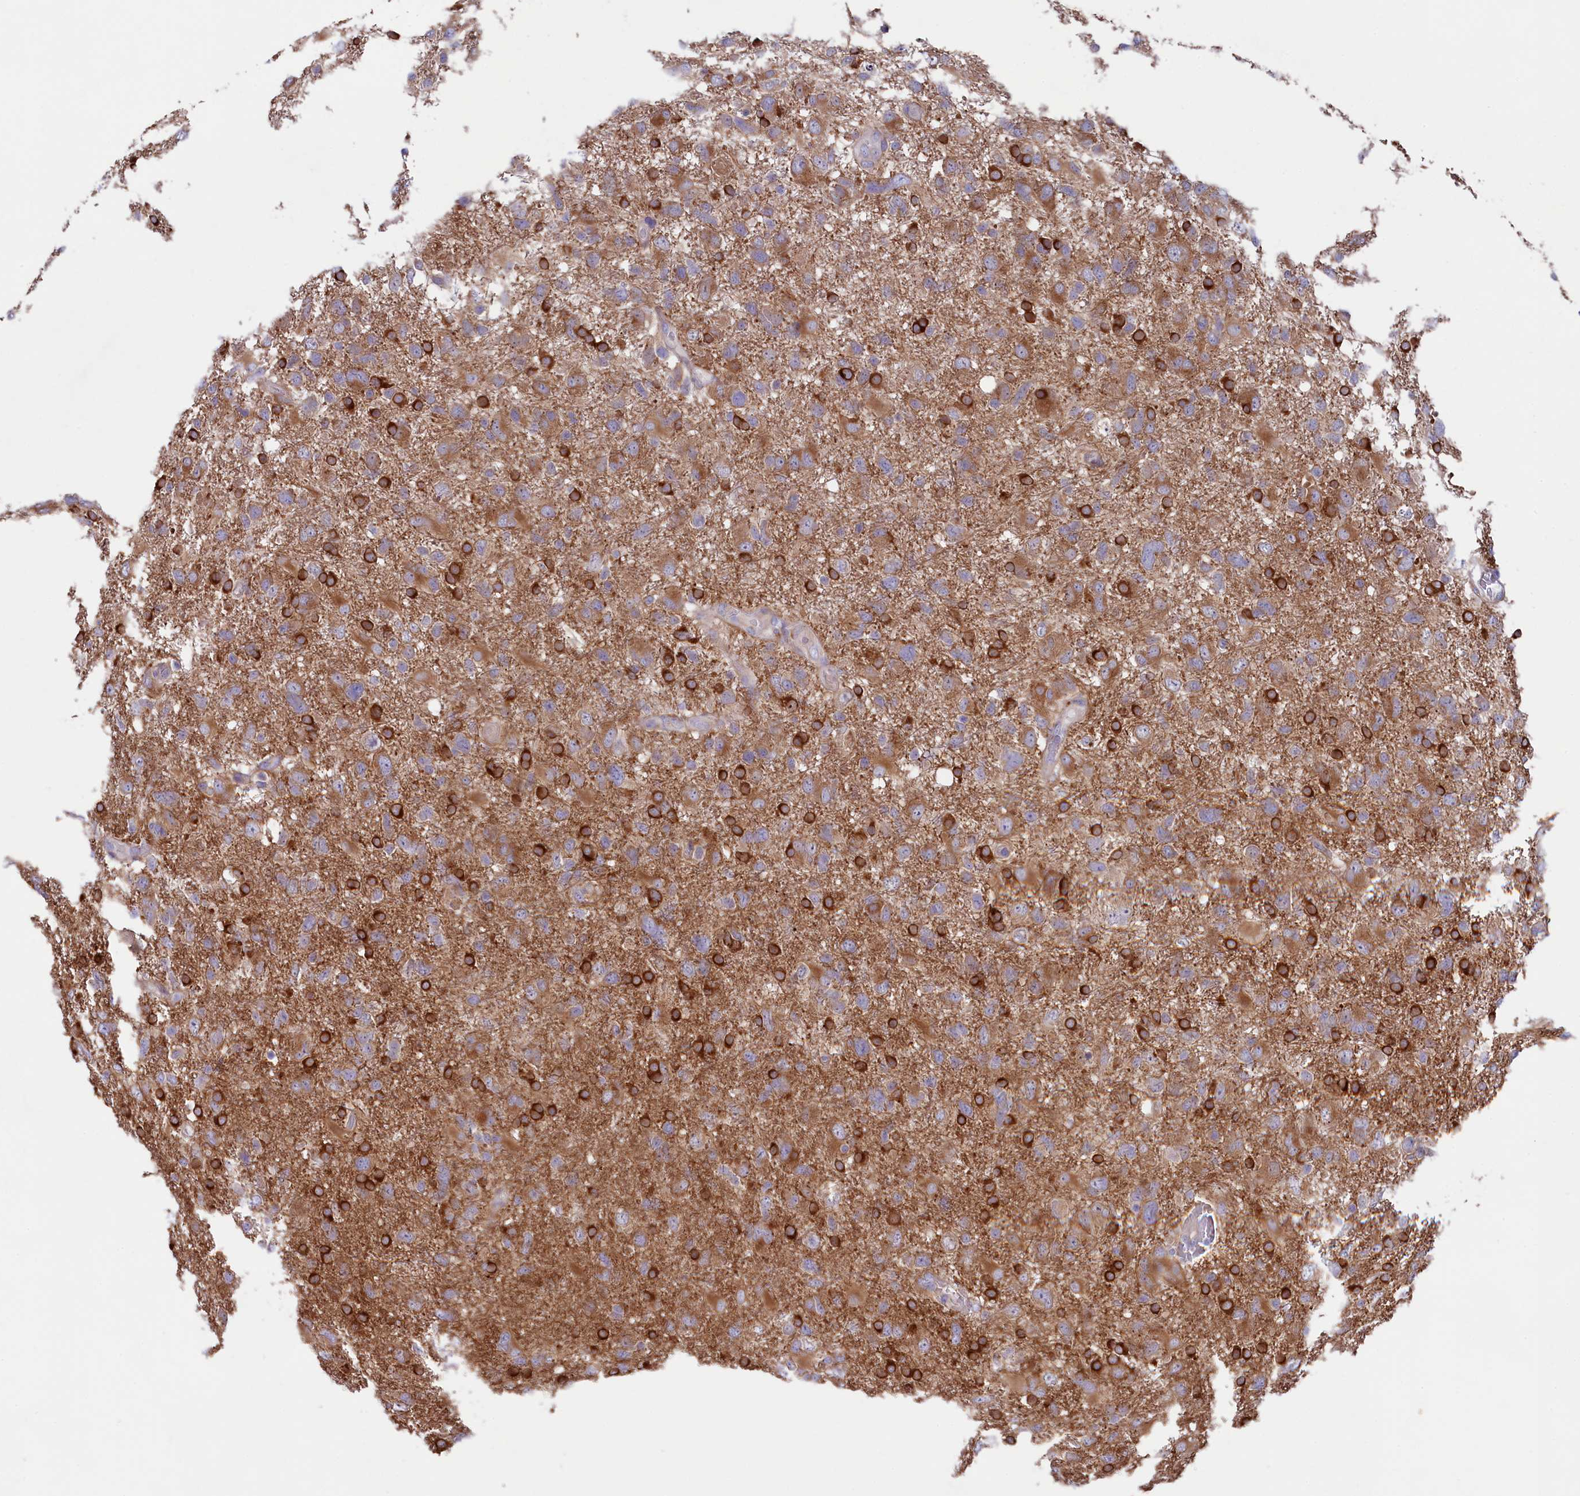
{"staining": {"intensity": "strong", "quantity": "25%-75%", "location": "cytoplasmic/membranous"}, "tissue": "glioma", "cell_type": "Tumor cells", "image_type": "cancer", "snomed": [{"axis": "morphology", "description": "Glioma, malignant, High grade"}, {"axis": "topography", "description": "Brain"}], "caption": "A brown stain highlights strong cytoplasmic/membranous staining of a protein in human glioma tumor cells.", "gene": "GPR108", "patient": {"sex": "male", "age": 61}}